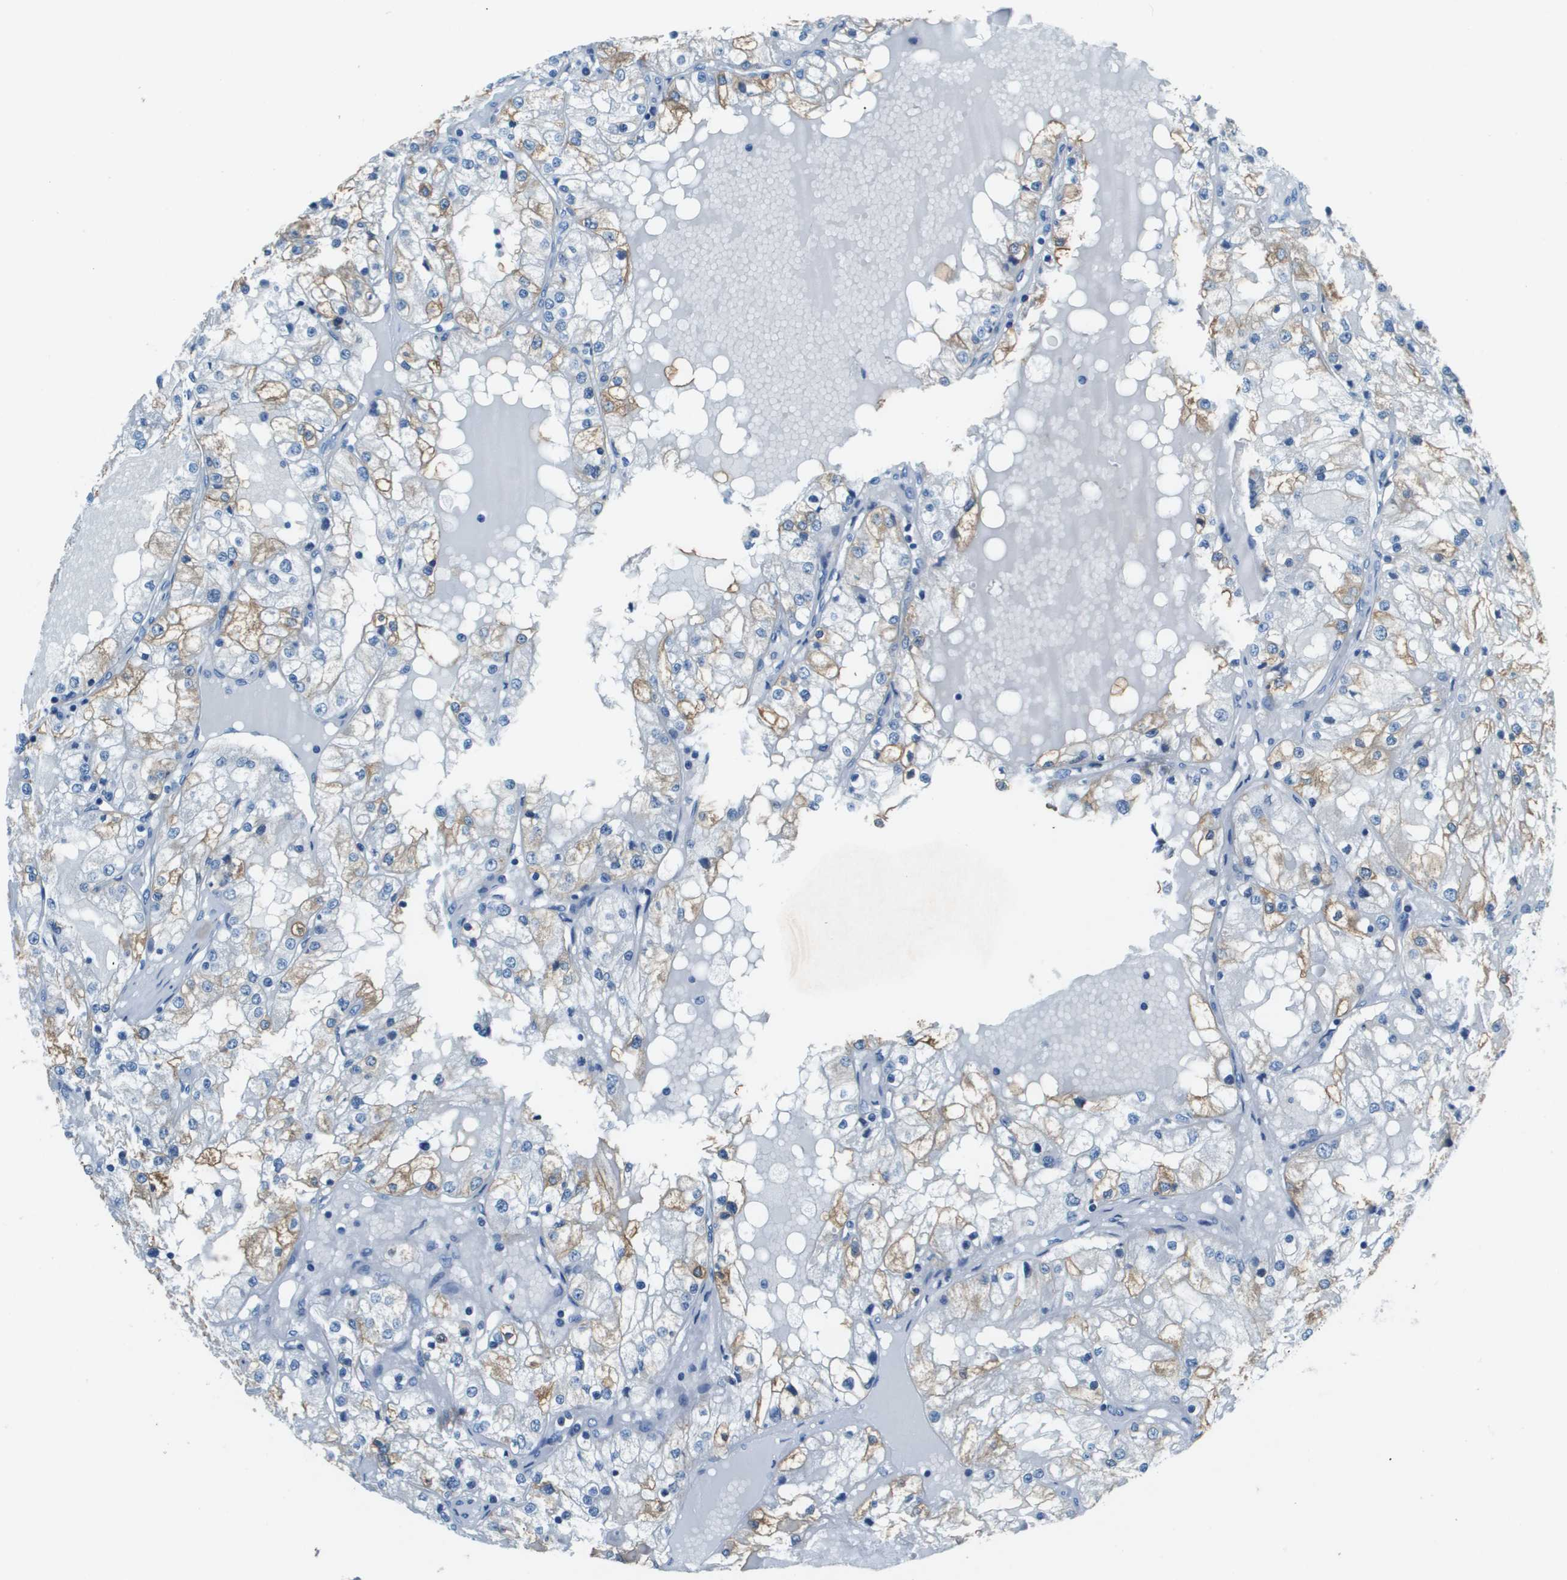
{"staining": {"intensity": "moderate", "quantity": "<25%", "location": "cytoplasmic/membranous"}, "tissue": "renal cancer", "cell_type": "Tumor cells", "image_type": "cancer", "snomed": [{"axis": "morphology", "description": "Adenocarcinoma, NOS"}, {"axis": "topography", "description": "Kidney"}], "caption": "Immunohistochemistry histopathology image of human renal cancer stained for a protein (brown), which displays low levels of moderate cytoplasmic/membranous staining in approximately <25% of tumor cells.", "gene": "SLC16A10", "patient": {"sex": "male", "age": 68}}